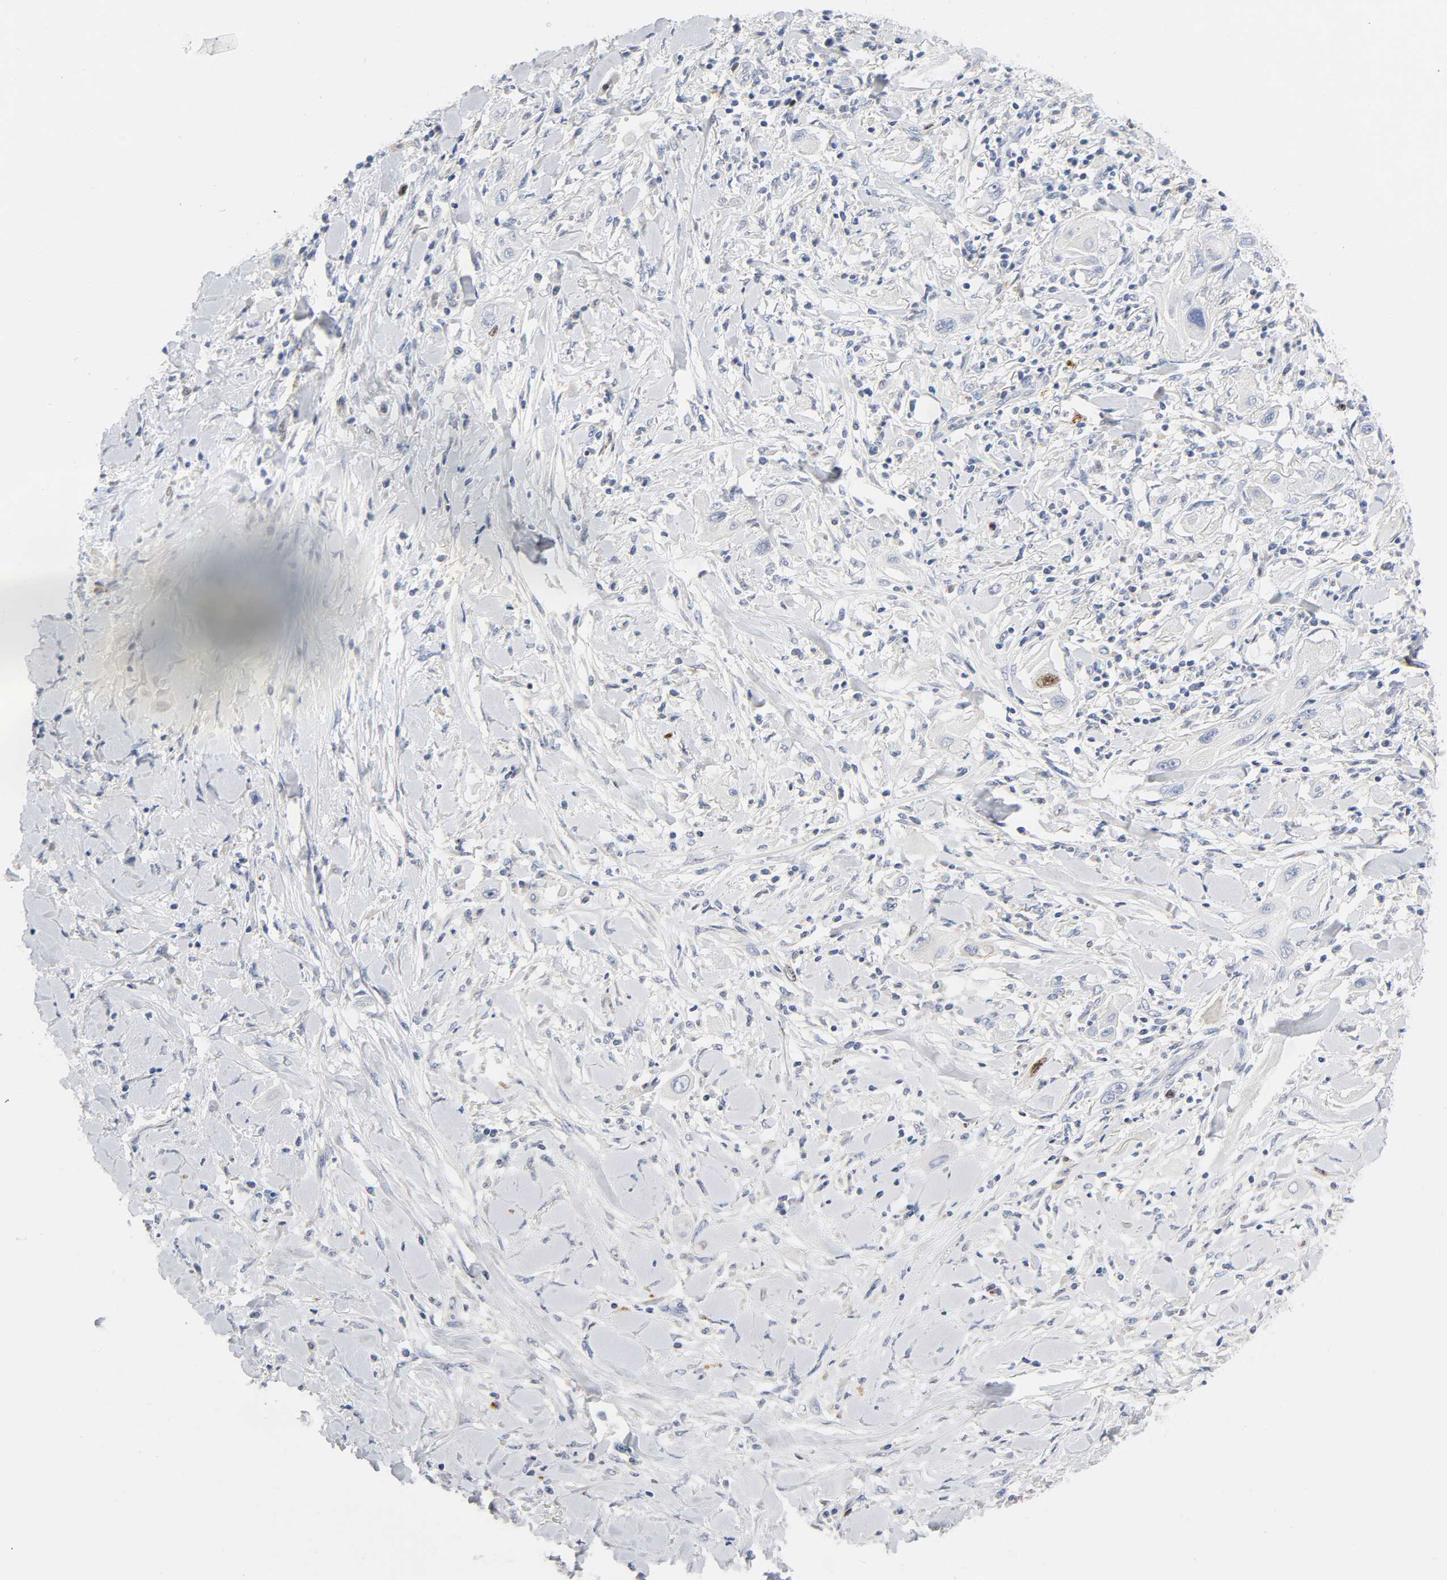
{"staining": {"intensity": "moderate", "quantity": "<25%", "location": "nuclear"}, "tissue": "lung cancer", "cell_type": "Tumor cells", "image_type": "cancer", "snomed": [{"axis": "morphology", "description": "Squamous cell carcinoma, NOS"}, {"axis": "topography", "description": "Lung"}], "caption": "Immunohistochemistry of human squamous cell carcinoma (lung) exhibits low levels of moderate nuclear expression in about <25% of tumor cells.", "gene": "BIRC5", "patient": {"sex": "female", "age": 47}}